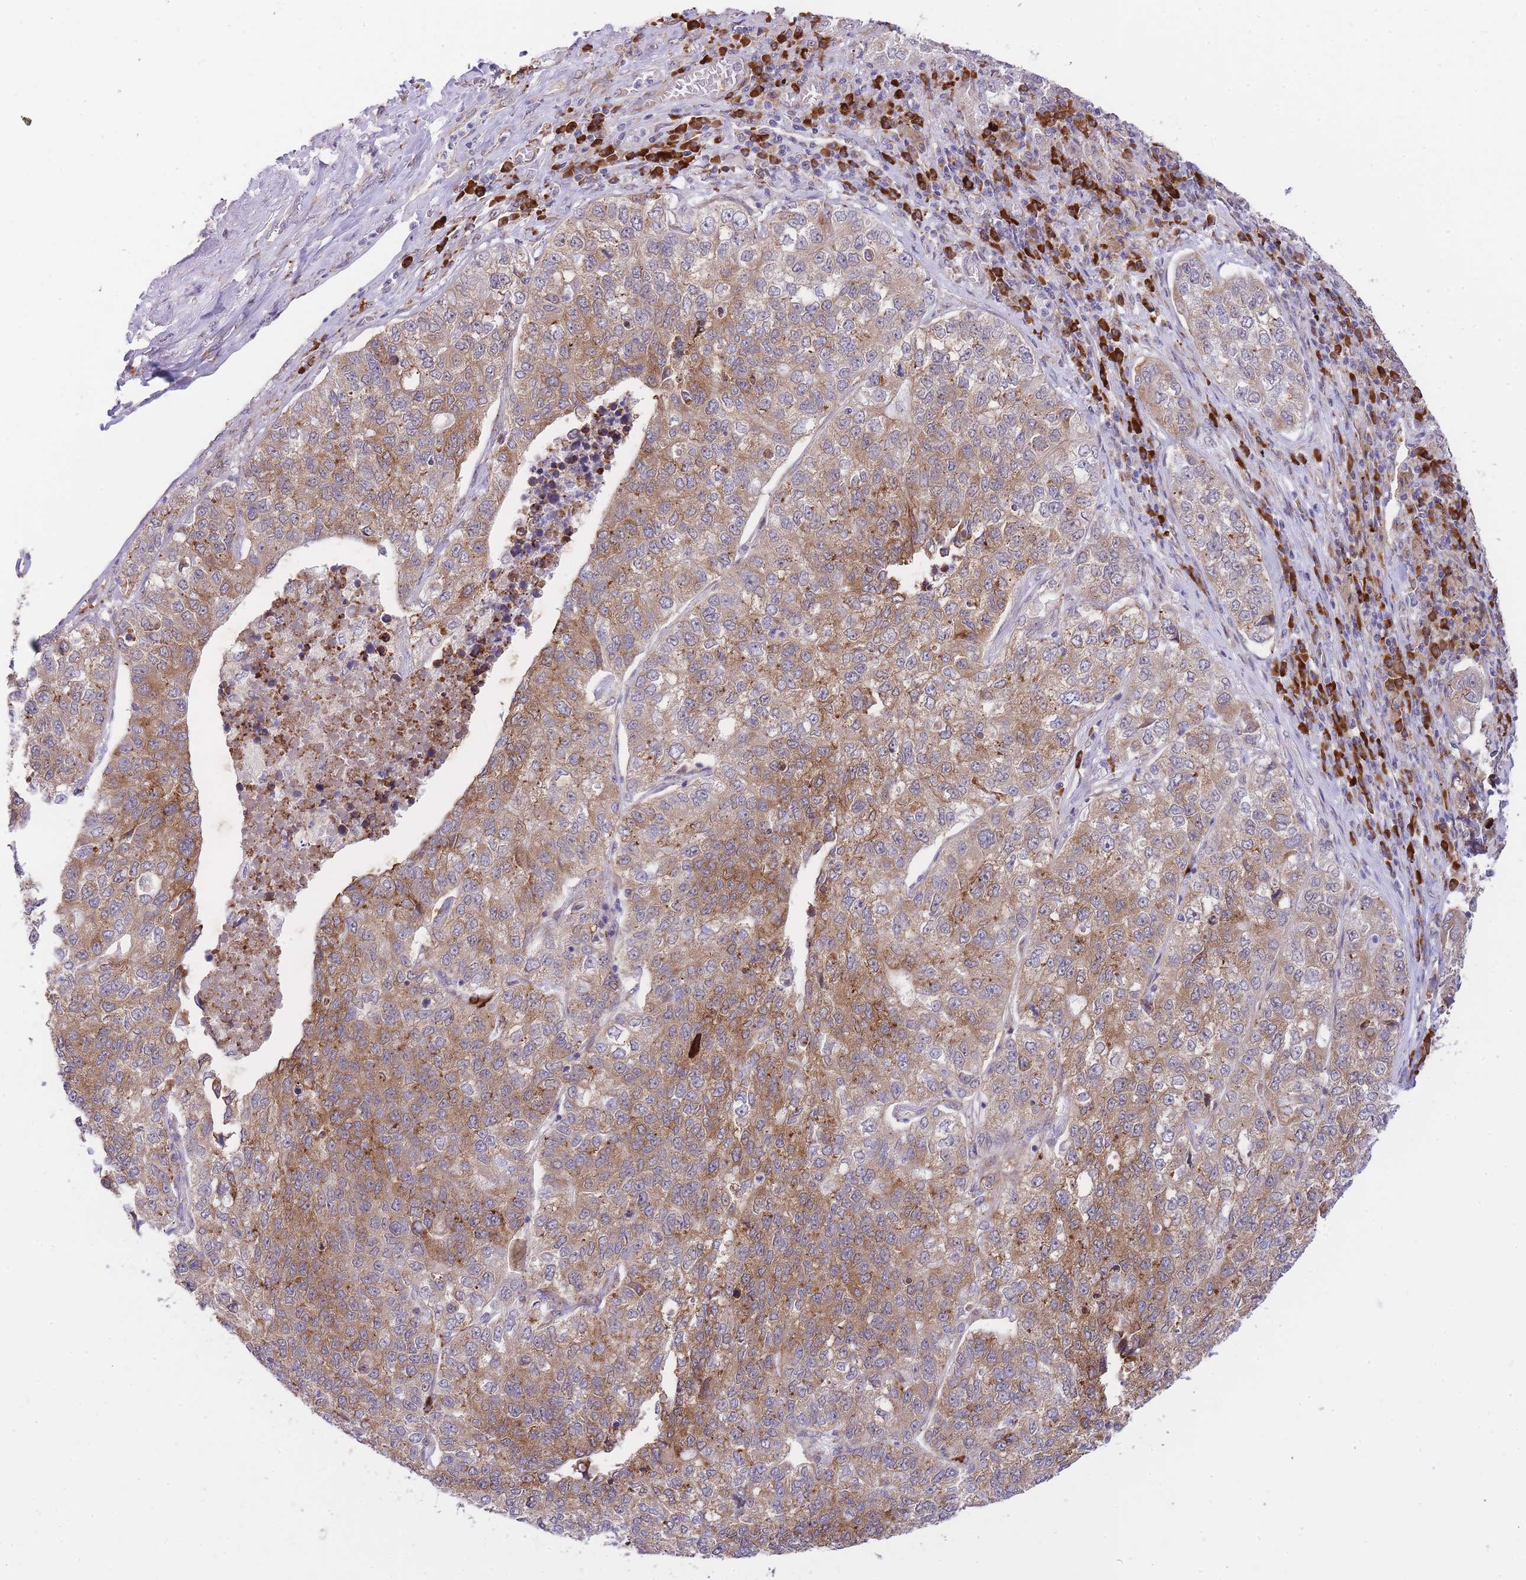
{"staining": {"intensity": "moderate", "quantity": ">75%", "location": "cytoplasmic/membranous"}, "tissue": "lung cancer", "cell_type": "Tumor cells", "image_type": "cancer", "snomed": [{"axis": "morphology", "description": "Adenocarcinoma, NOS"}, {"axis": "topography", "description": "Lung"}], "caption": "A histopathology image of human lung cancer stained for a protein displays moderate cytoplasmic/membranous brown staining in tumor cells.", "gene": "EXOSC8", "patient": {"sex": "male", "age": 49}}